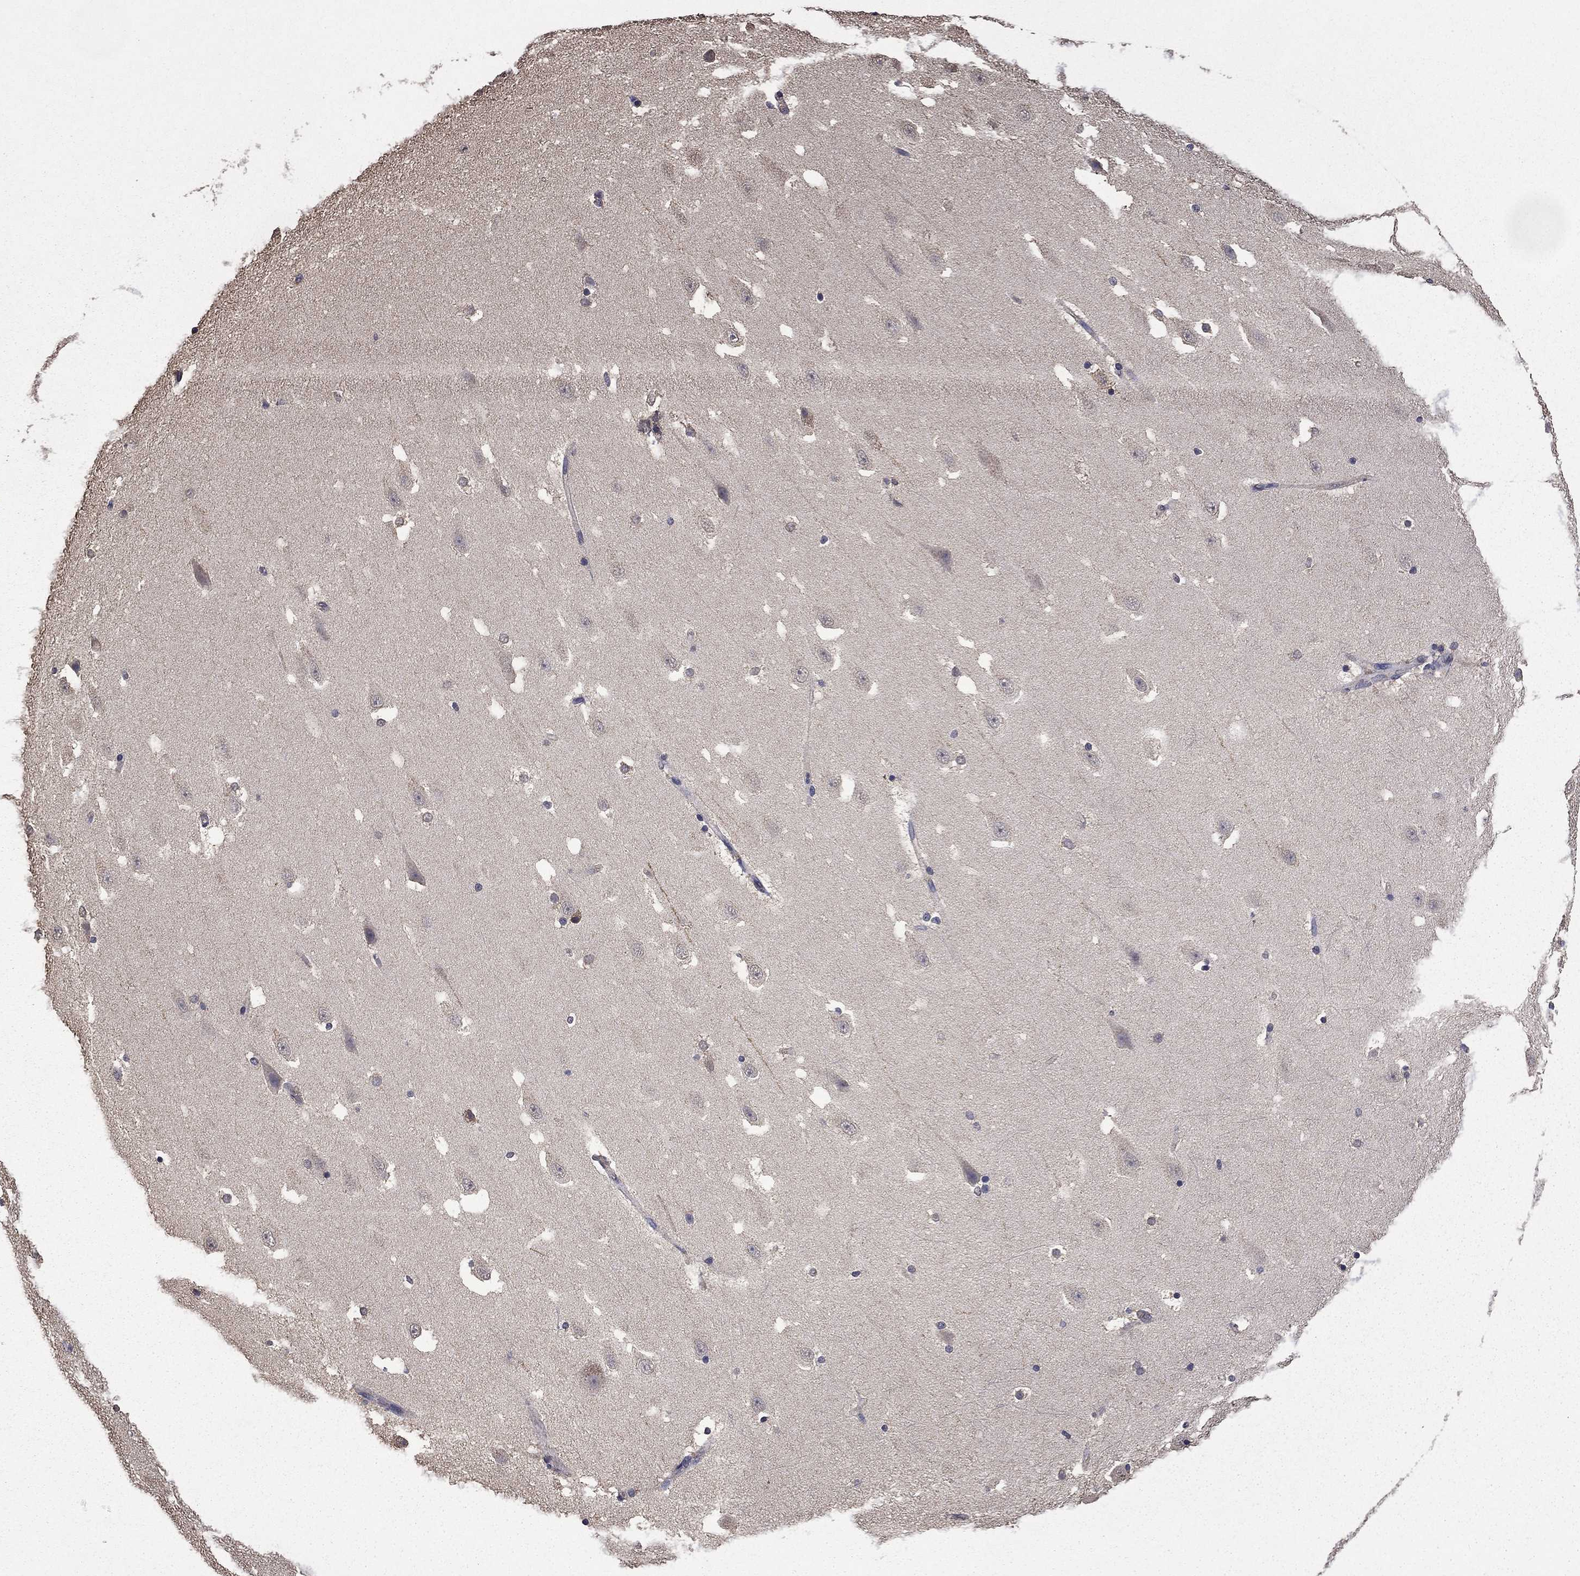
{"staining": {"intensity": "negative", "quantity": "none", "location": "none"}, "tissue": "hippocampus", "cell_type": "Glial cells", "image_type": "normal", "snomed": [{"axis": "morphology", "description": "Normal tissue, NOS"}, {"axis": "topography", "description": "Hippocampus"}], "caption": "Immunohistochemistry of benign hippocampus displays no positivity in glial cells.", "gene": "MFAP3L", "patient": {"sex": "male", "age": 49}}